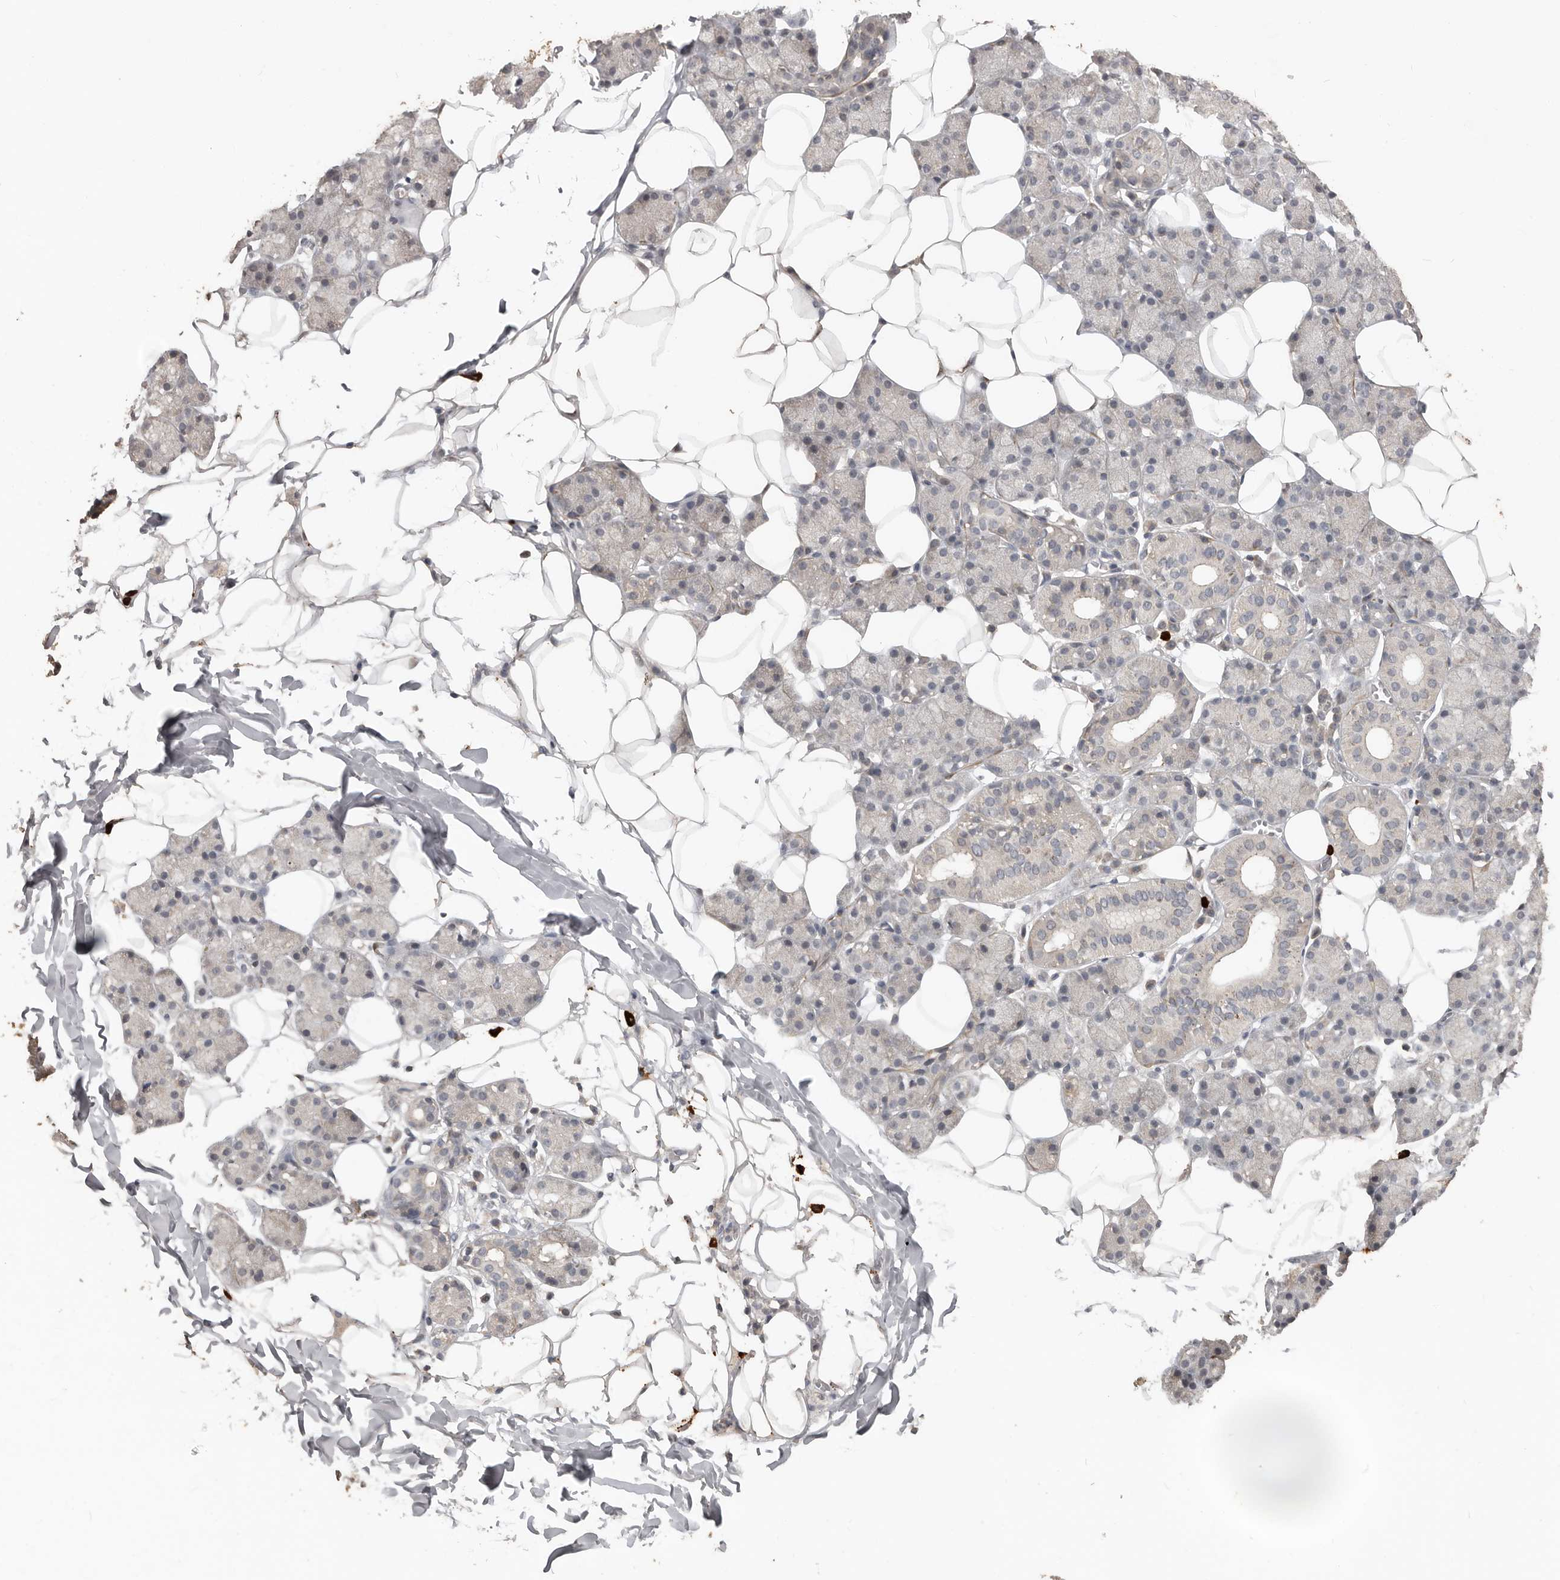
{"staining": {"intensity": "weak", "quantity": "<25%", "location": "cytoplasmic/membranous"}, "tissue": "salivary gland", "cell_type": "Glandular cells", "image_type": "normal", "snomed": [{"axis": "morphology", "description": "Normal tissue, NOS"}, {"axis": "topography", "description": "Salivary gland"}], "caption": "Micrograph shows no protein positivity in glandular cells of unremarkable salivary gland.", "gene": "BAMBI", "patient": {"sex": "female", "age": 33}}